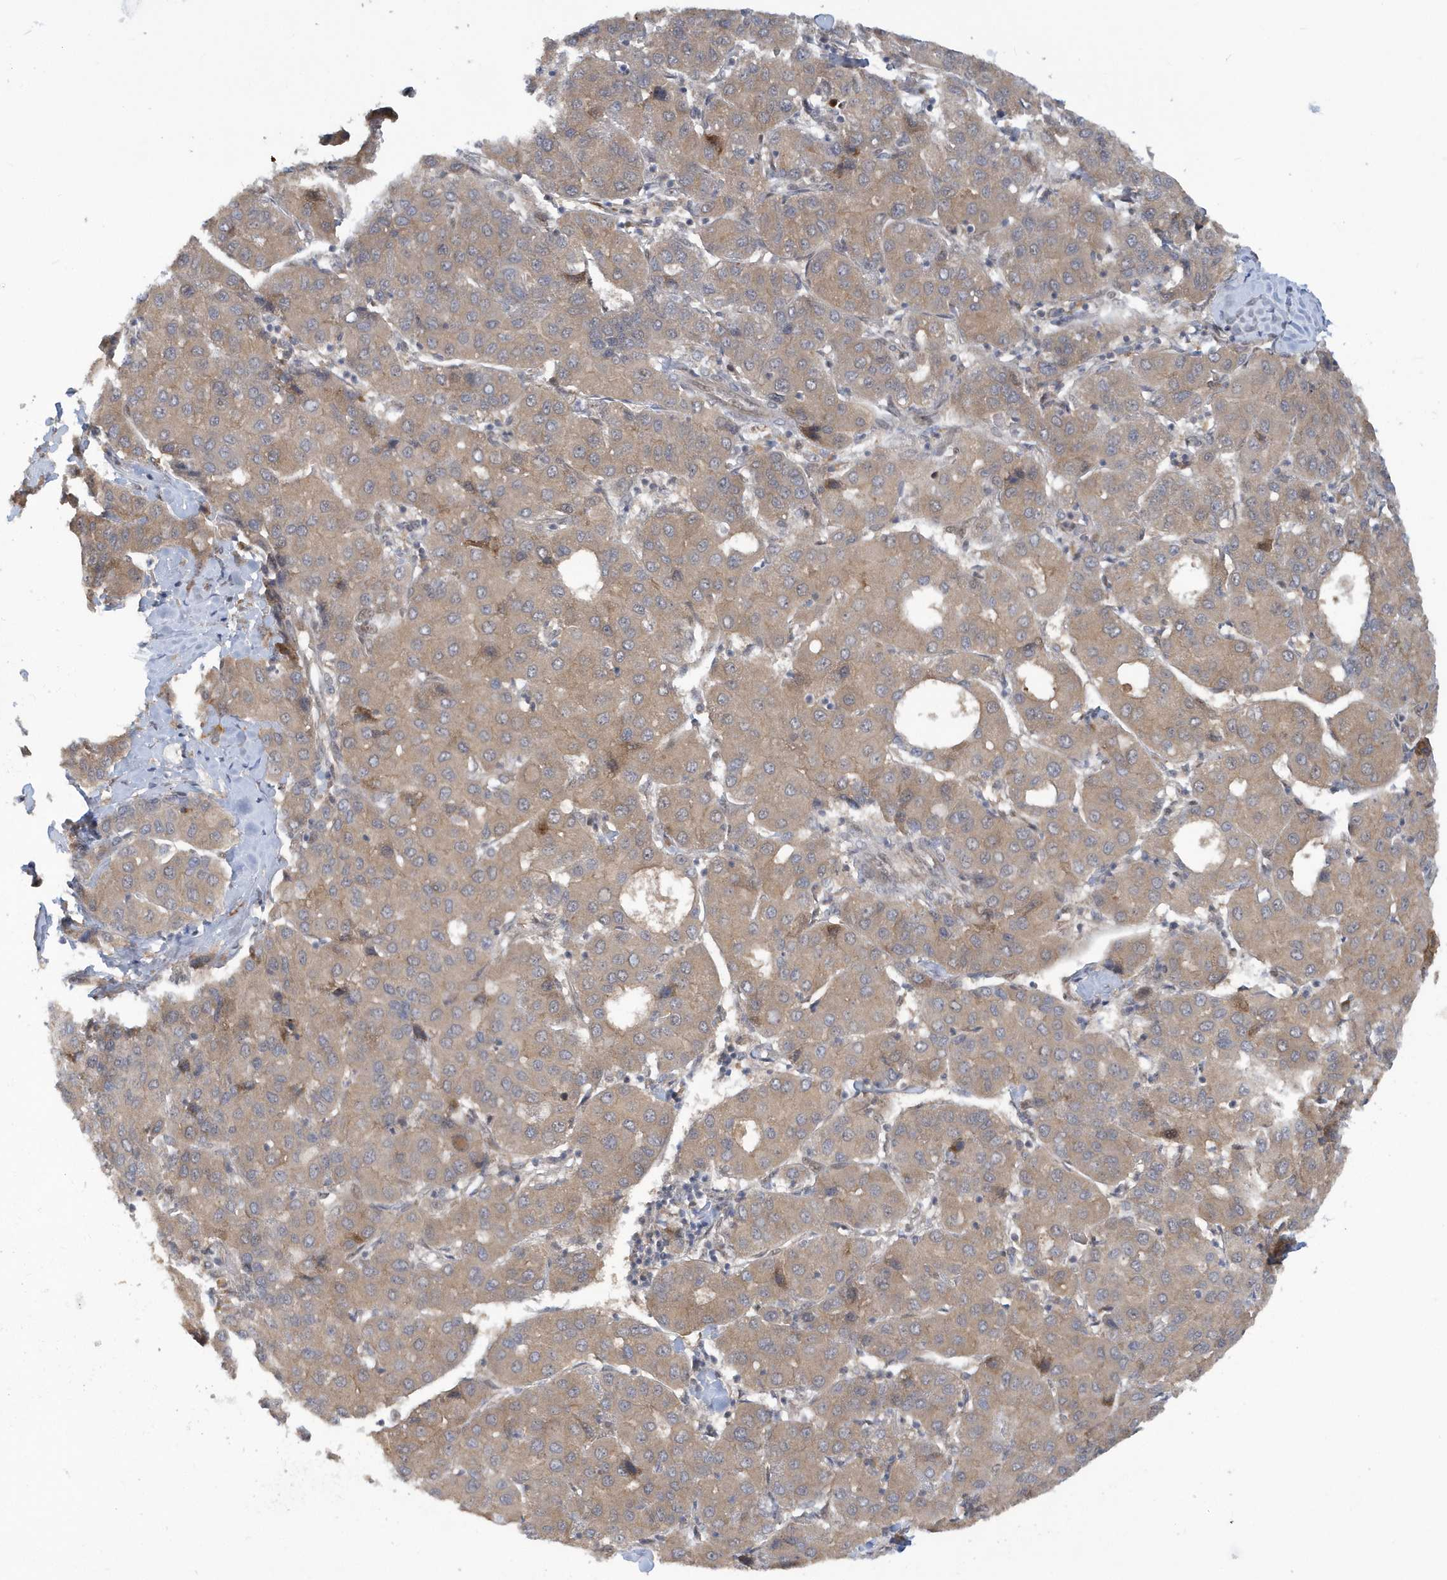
{"staining": {"intensity": "weak", "quantity": ">75%", "location": "cytoplasmic/membranous"}, "tissue": "liver cancer", "cell_type": "Tumor cells", "image_type": "cancer", "snomed": [{"axis": "morphology", "description": "Carcinoma, Hepatocellular, NOS"}, {"axis": "topography", "description": "Liver"}], "caption": "Protein analysis of liver cancer tissue shows weak cytoplasmic/membranous staining in about >75% of tumor cells.", "gene": "ATG4A", "patient": {"sex": "male", "age": 65}}